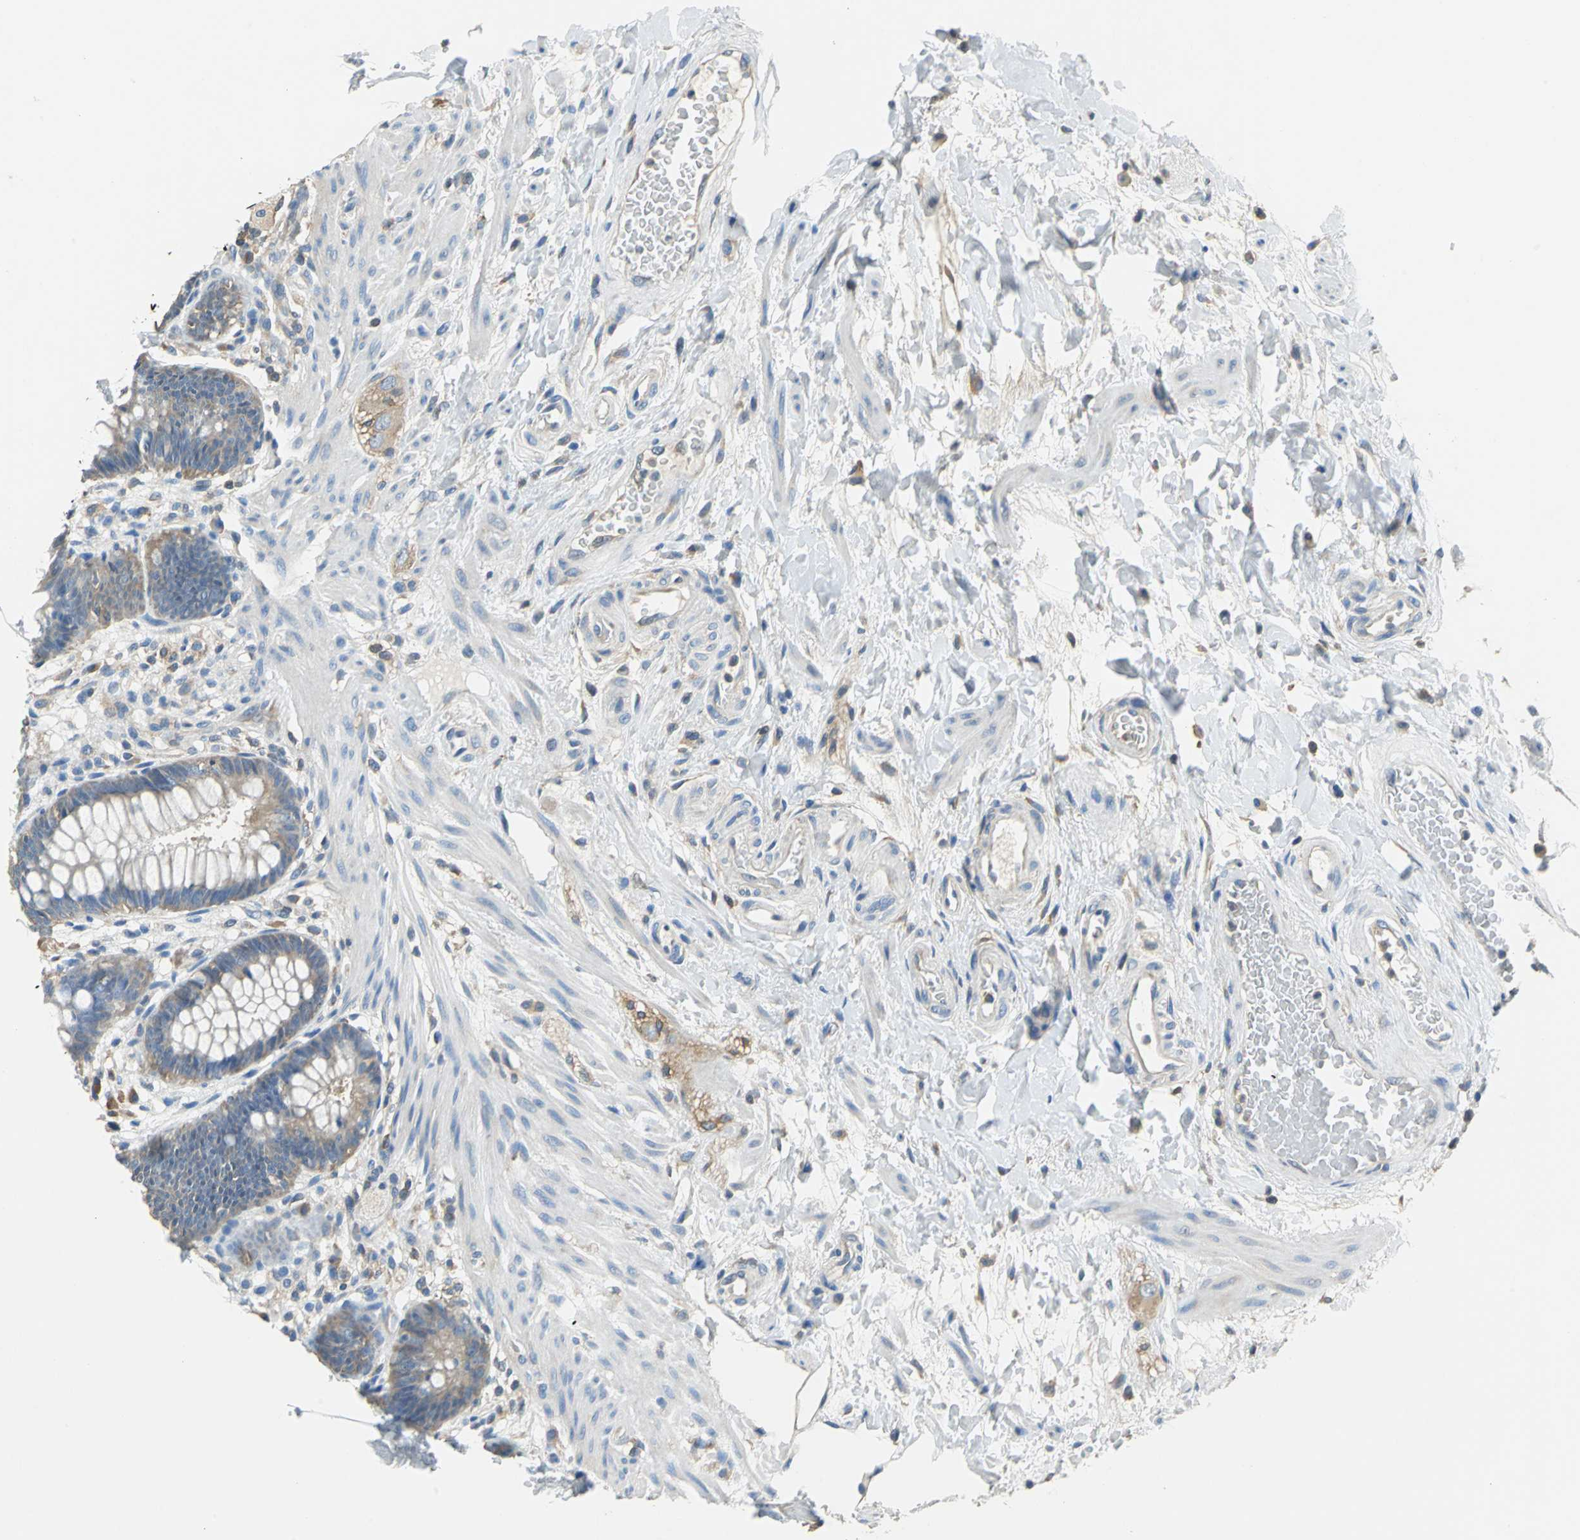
{"staining": {"intensity": "weak", "quantity": "25%-75%", "location": "cytoplasmic/membranous"}, "tissue": "rectum", "cell_type": "Glandular cells", "image_type": "normal", "snomed": [{"axis": "morphology", "description": "Normal tissue, NOS"}, {"axis": "topography", "description": "Rectum"}], "caption": "Rectum stained with a protein marker shows weak staining in glandular cells.", "gene": "PRKCA", "patient": {"sex": "female", "age": 46}}